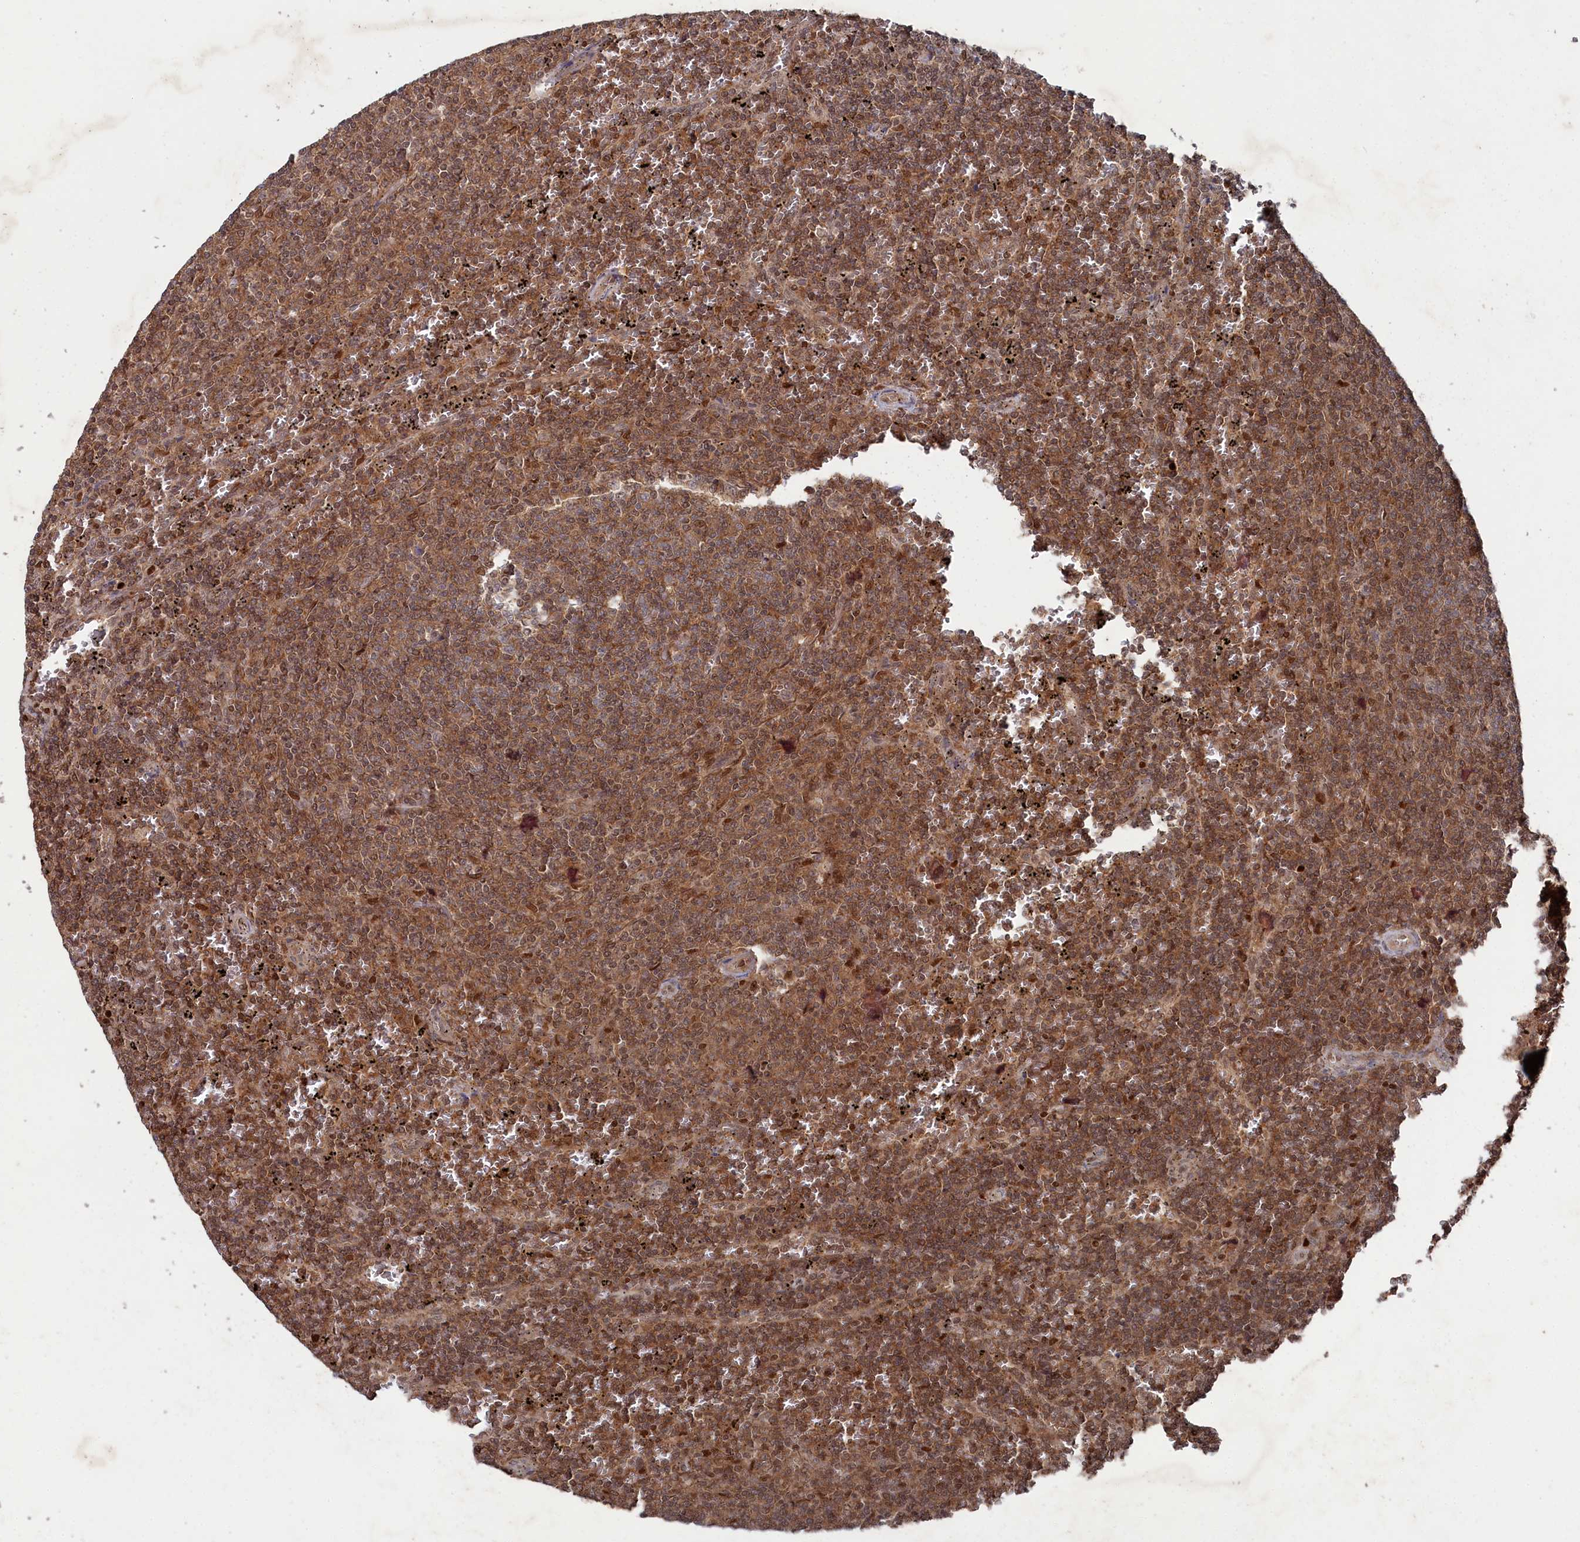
{"staining": {"intensity": "moderate", "quantity": ">75%", "location": "cytoplasmic/membranous,nuclear"}, "tissue": "lymphoma", "cell_type": "Tumor cells", "image_type": "cancer", "snomed": [{"axis": "morphology", "description": "Malignant lymphoma, non-Hodgkin's type, Low grade"}, {"axis": "topography", "description": "Spleen"}], "caption": "Immunohistochemistry staining of low-grade malignant lymphoma, non-Hodgkin's type, which shows medium levels of moderate cytoplasmic/membranous and nuclear expression in about >75% of tumor cells indicating moderate cytoplasmic/membranous and nuclear protein expression. The staining was performed using DAB (brown) for protein detection and nuclei were counterstained in hematoxylin (blue).", "gene": "BORCS7", "patient": {"sex": "female", "age": 50}}